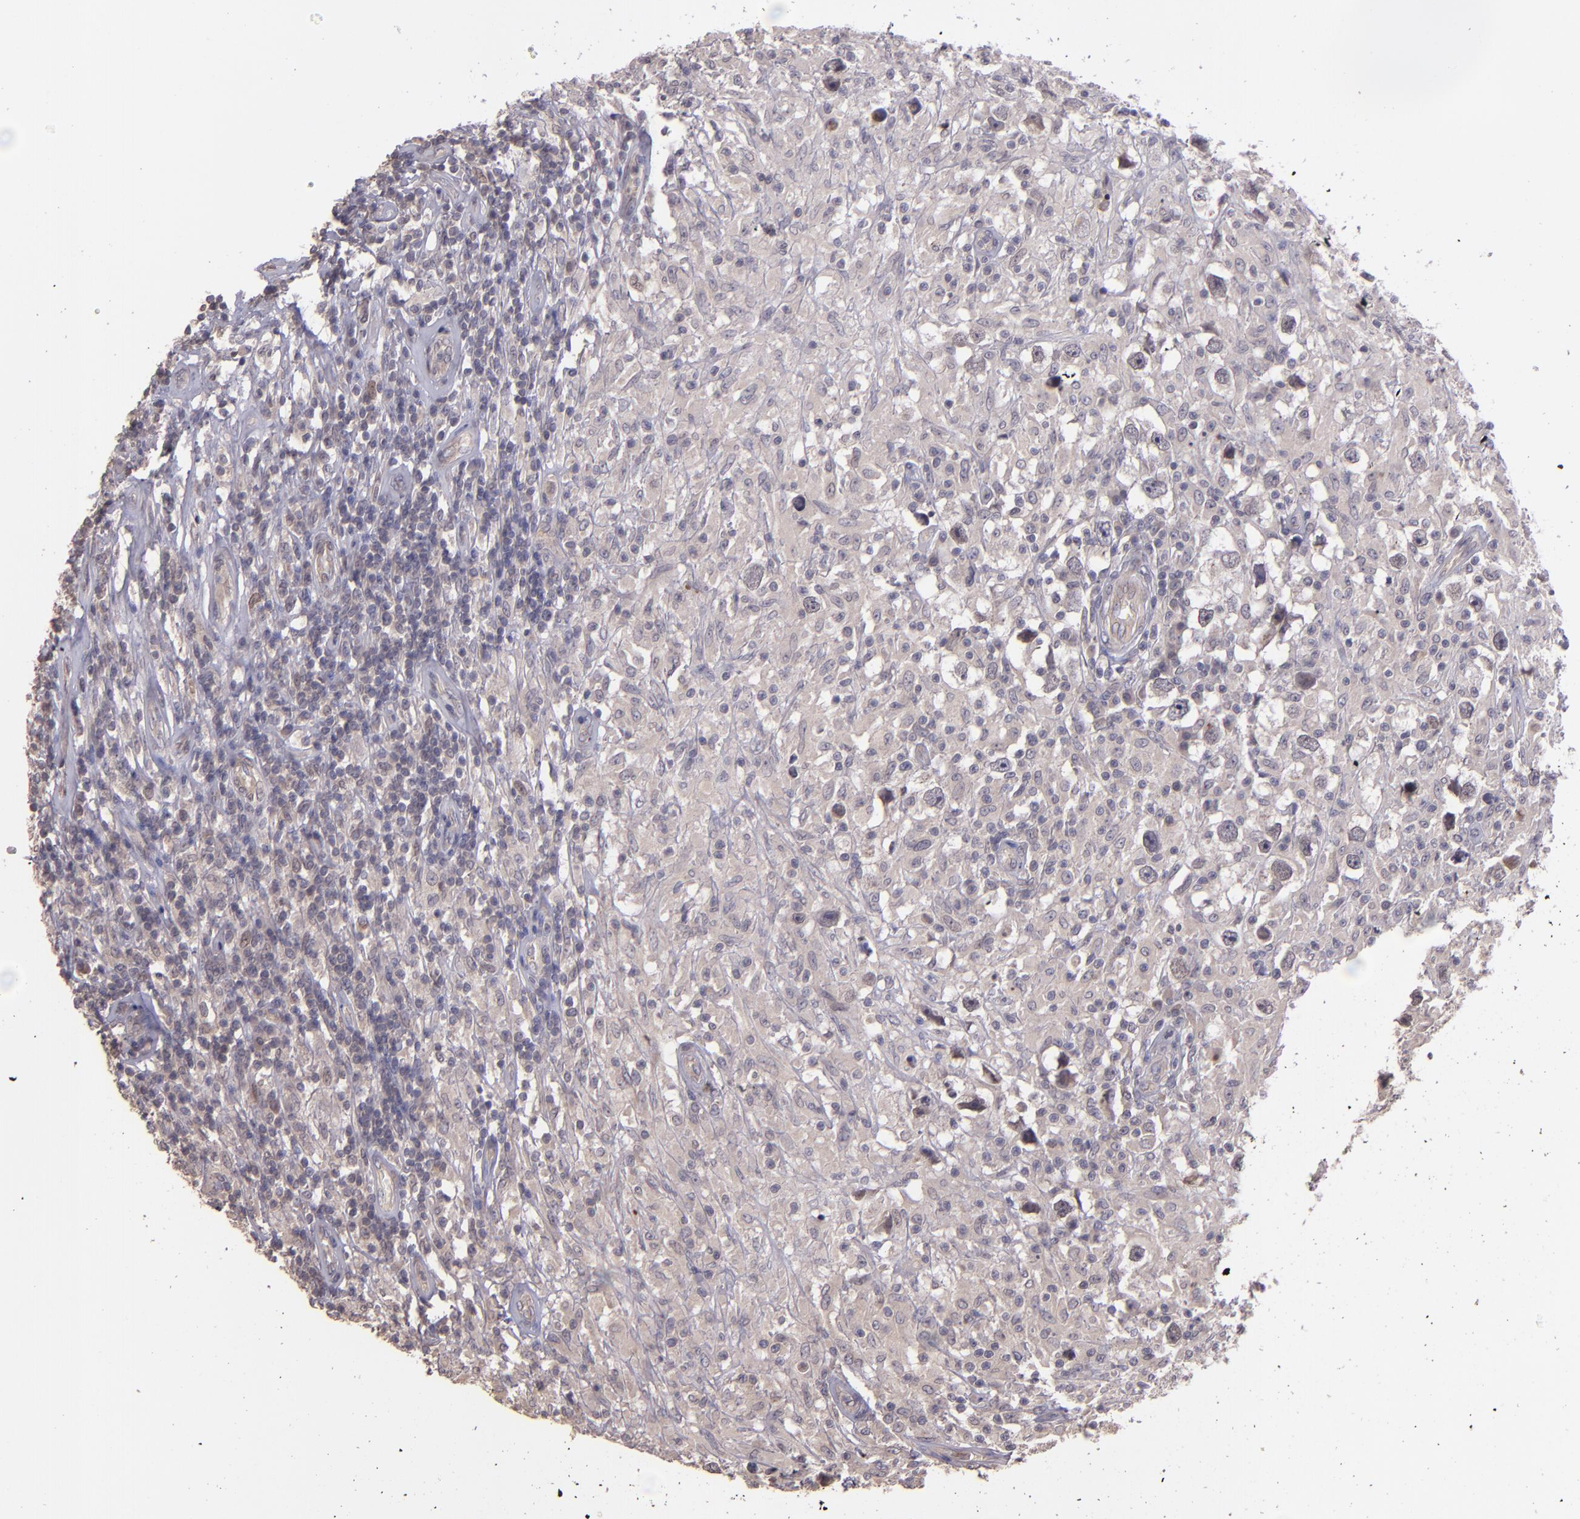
{"staining": {"intensity": "weak", "quantity": "<25%", "location": "nuclear"}, "tissue": "testis cancer", "cell_type": "Tumor cells", "image_type": "cancer", "snomed": [{"axis": "morphology", "description": "Seminoma, NOS"}, {"axis": "topography", "description": "Testis"}], "caption": "A photomicrograph of human testis cancer (seminoma) is negative for staining in tumor cells.", "gene": "NUP62CL", "patient": {"sex": "male", "age": 34}}